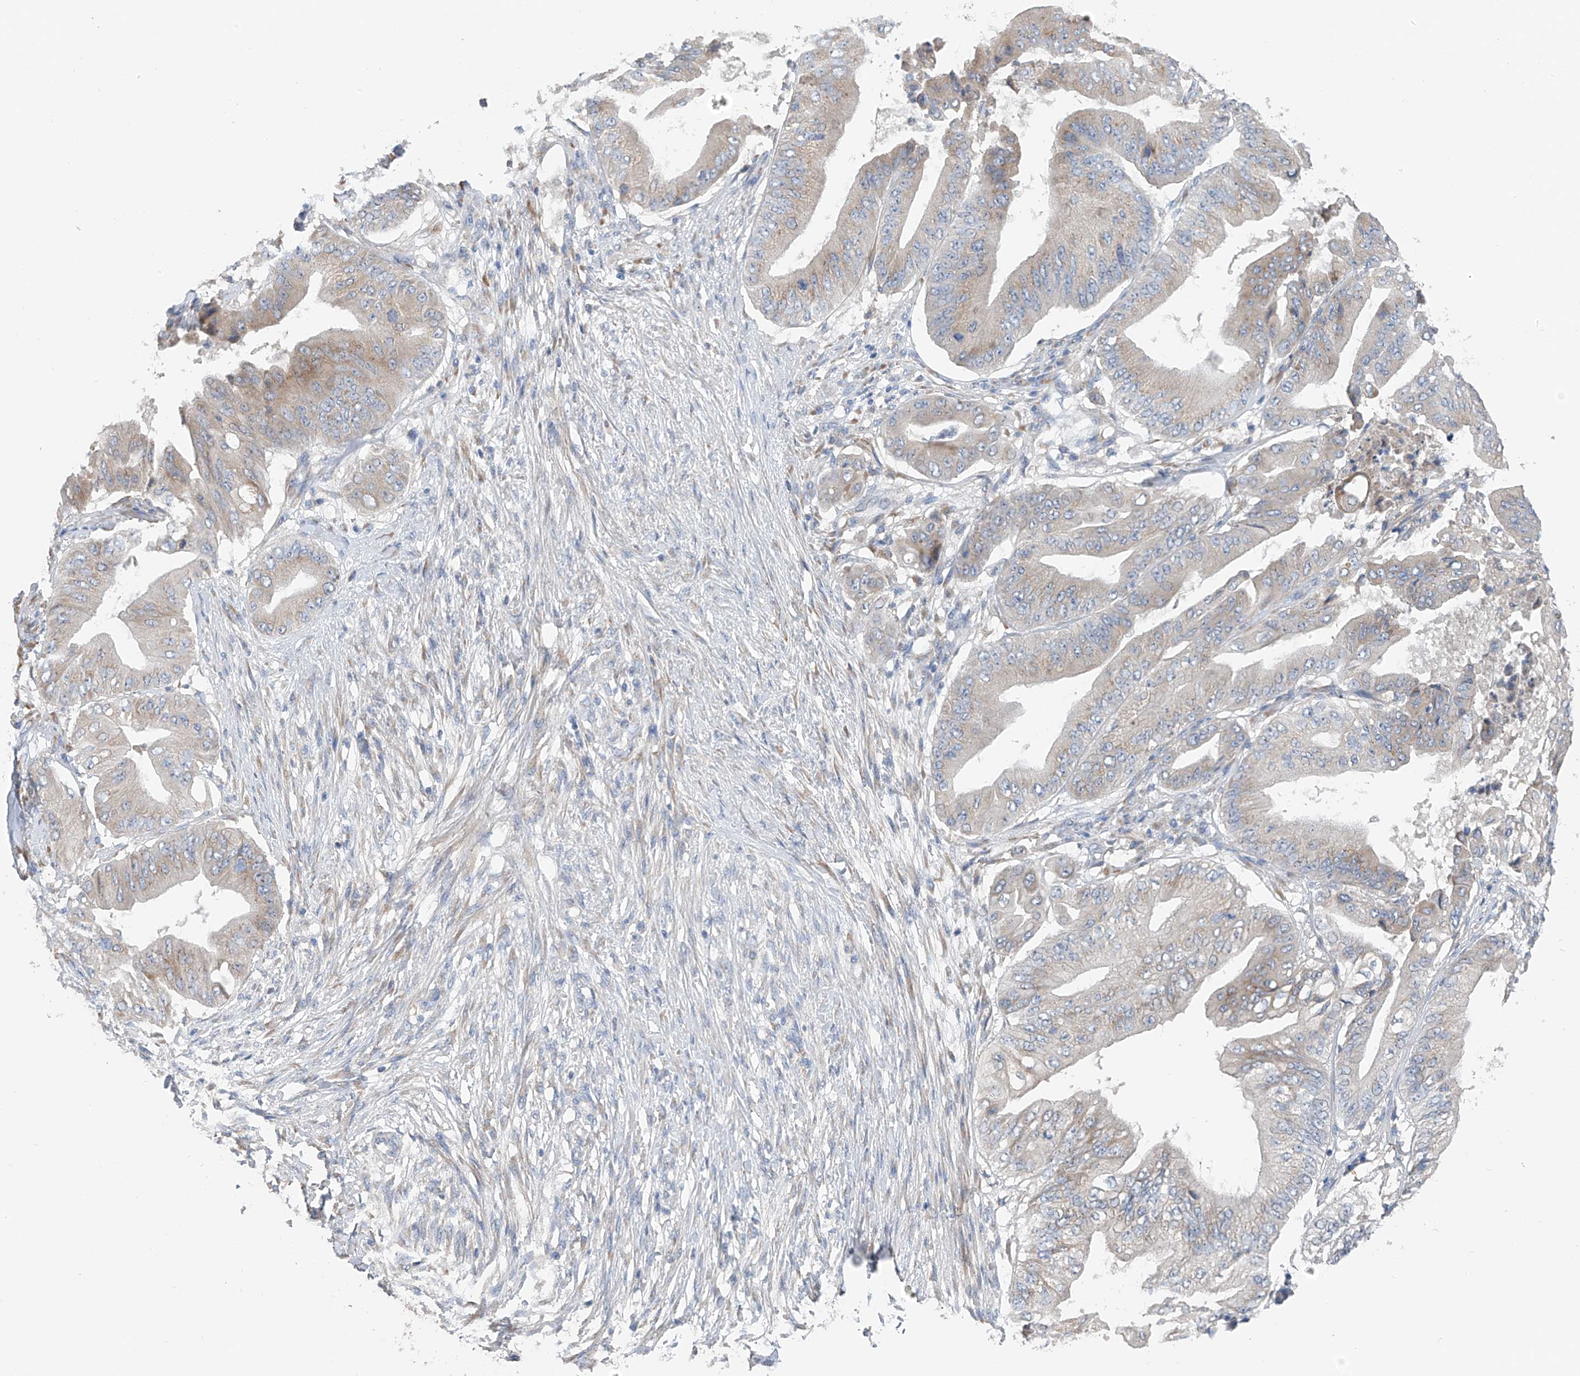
{"staining": {"intensity": "weak", "quantity": "<25%", "location": "cytoplasmic/membranous"}, "tissue": "pancreatic cancer", "cell_type": "Tumor cells", "image_type": "cancer", "snomed": [{"axis": "morphology", "description": "Adenocarcinoma, NOS"}, {"axis": "topography", "description": "Pancreas"}], "caption": "IHC micrograph of pancreatic cancer stained for a protein (brown), which demonstrates no expression in tumor cells.", "gene": "GALNTL6", "patient": {"sex": "female", "age": 77}}